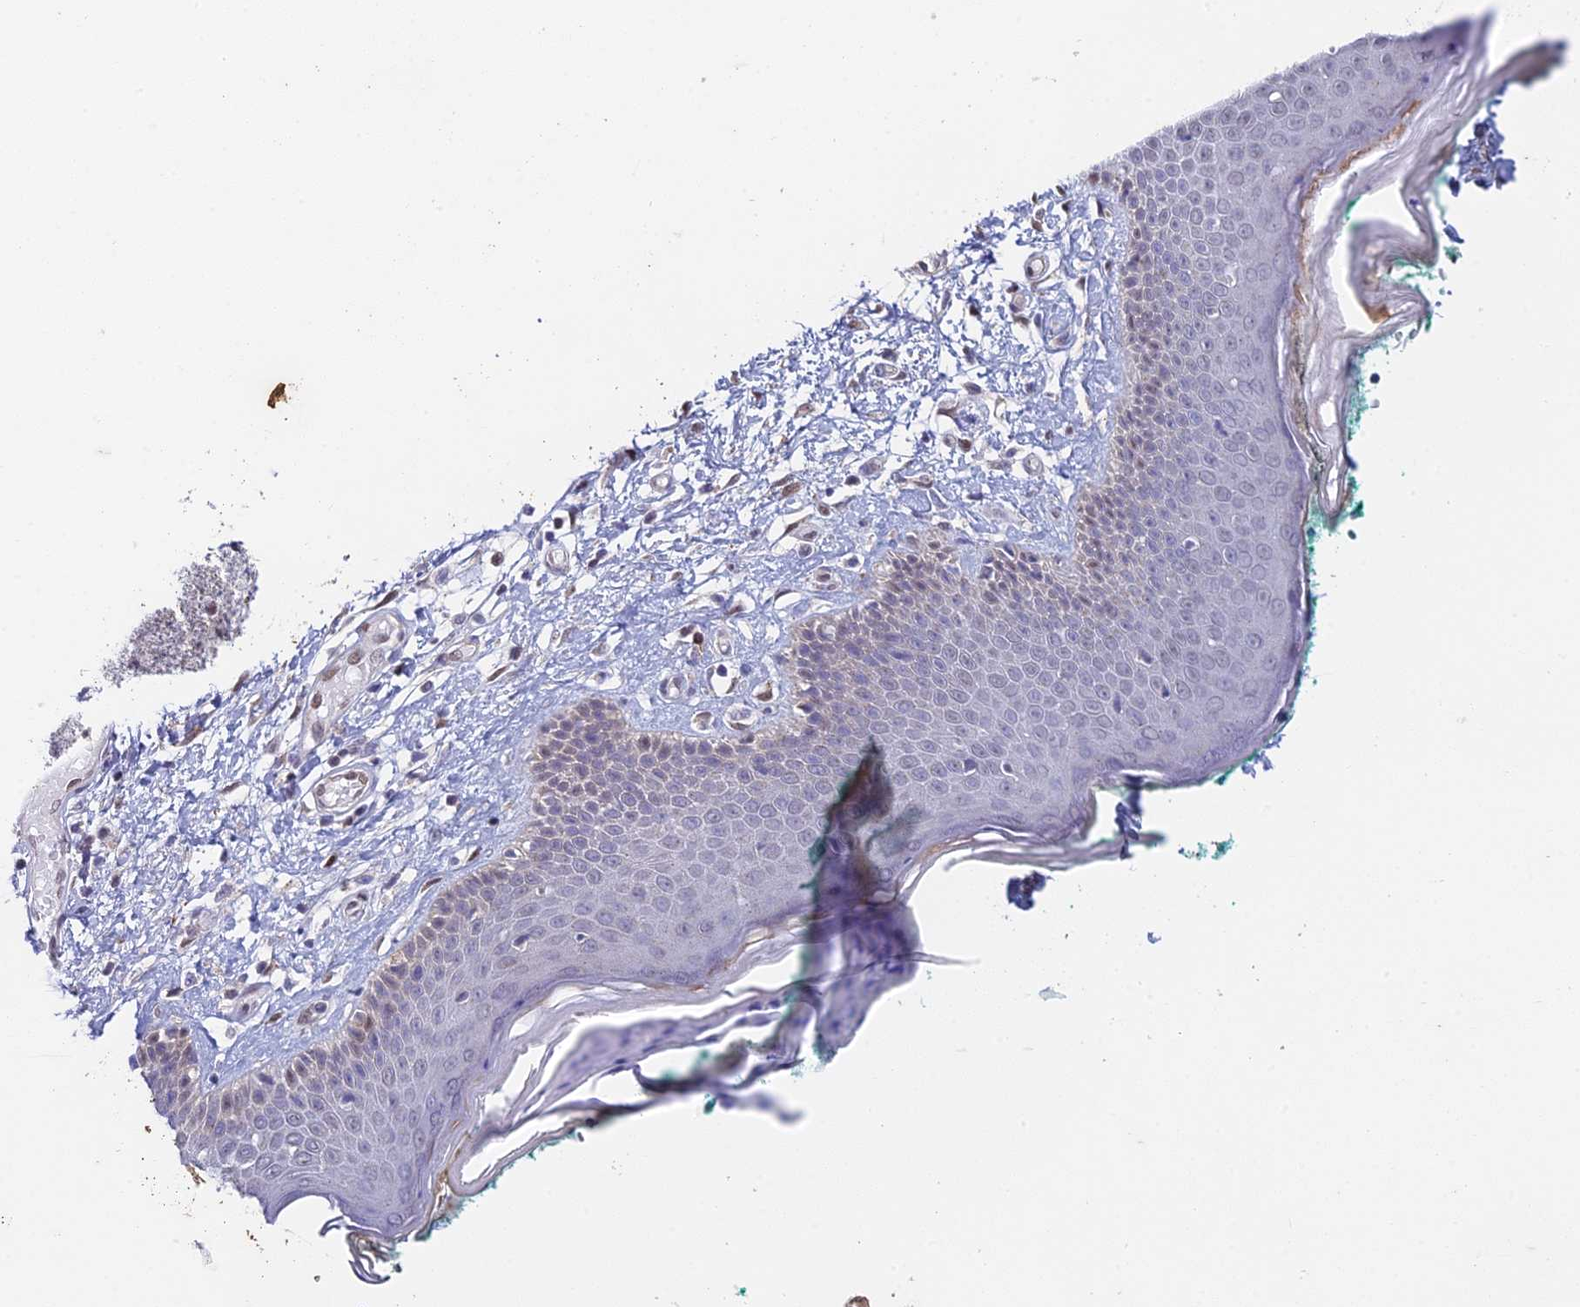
{"staining": {"intensity": "weak", "quantity": ">75%", "location": "cytoplasmic/membranous,nuclear"}, "tissue": "skin", "cell_type": "Fibroblasts", "image_type": "normal", "snomed": [{"axis": "morphology", "description": "Normal tissue, NOS"}, {"axis": "morphology", "description": "Malignant melanoma, NOS"}, {"axis": "topography", "description": "Skin"}], "caption": "Immunohistochemistry (IHC) staining of benign skin, which displays low levels of weak cytoplasmic/membranous,nuclear expression in about >75% of fibroblasts indicating weak cytoplasmic/membranous,nuclear protein expression. The staining was performed using DAB (3,3'-diaminobenzidine) (brown) for protein detection and nuclei were counterstained in hematoxylin (blue).", "gene": "MRPL17", "patient": {"sex": "male", "age": 62}}